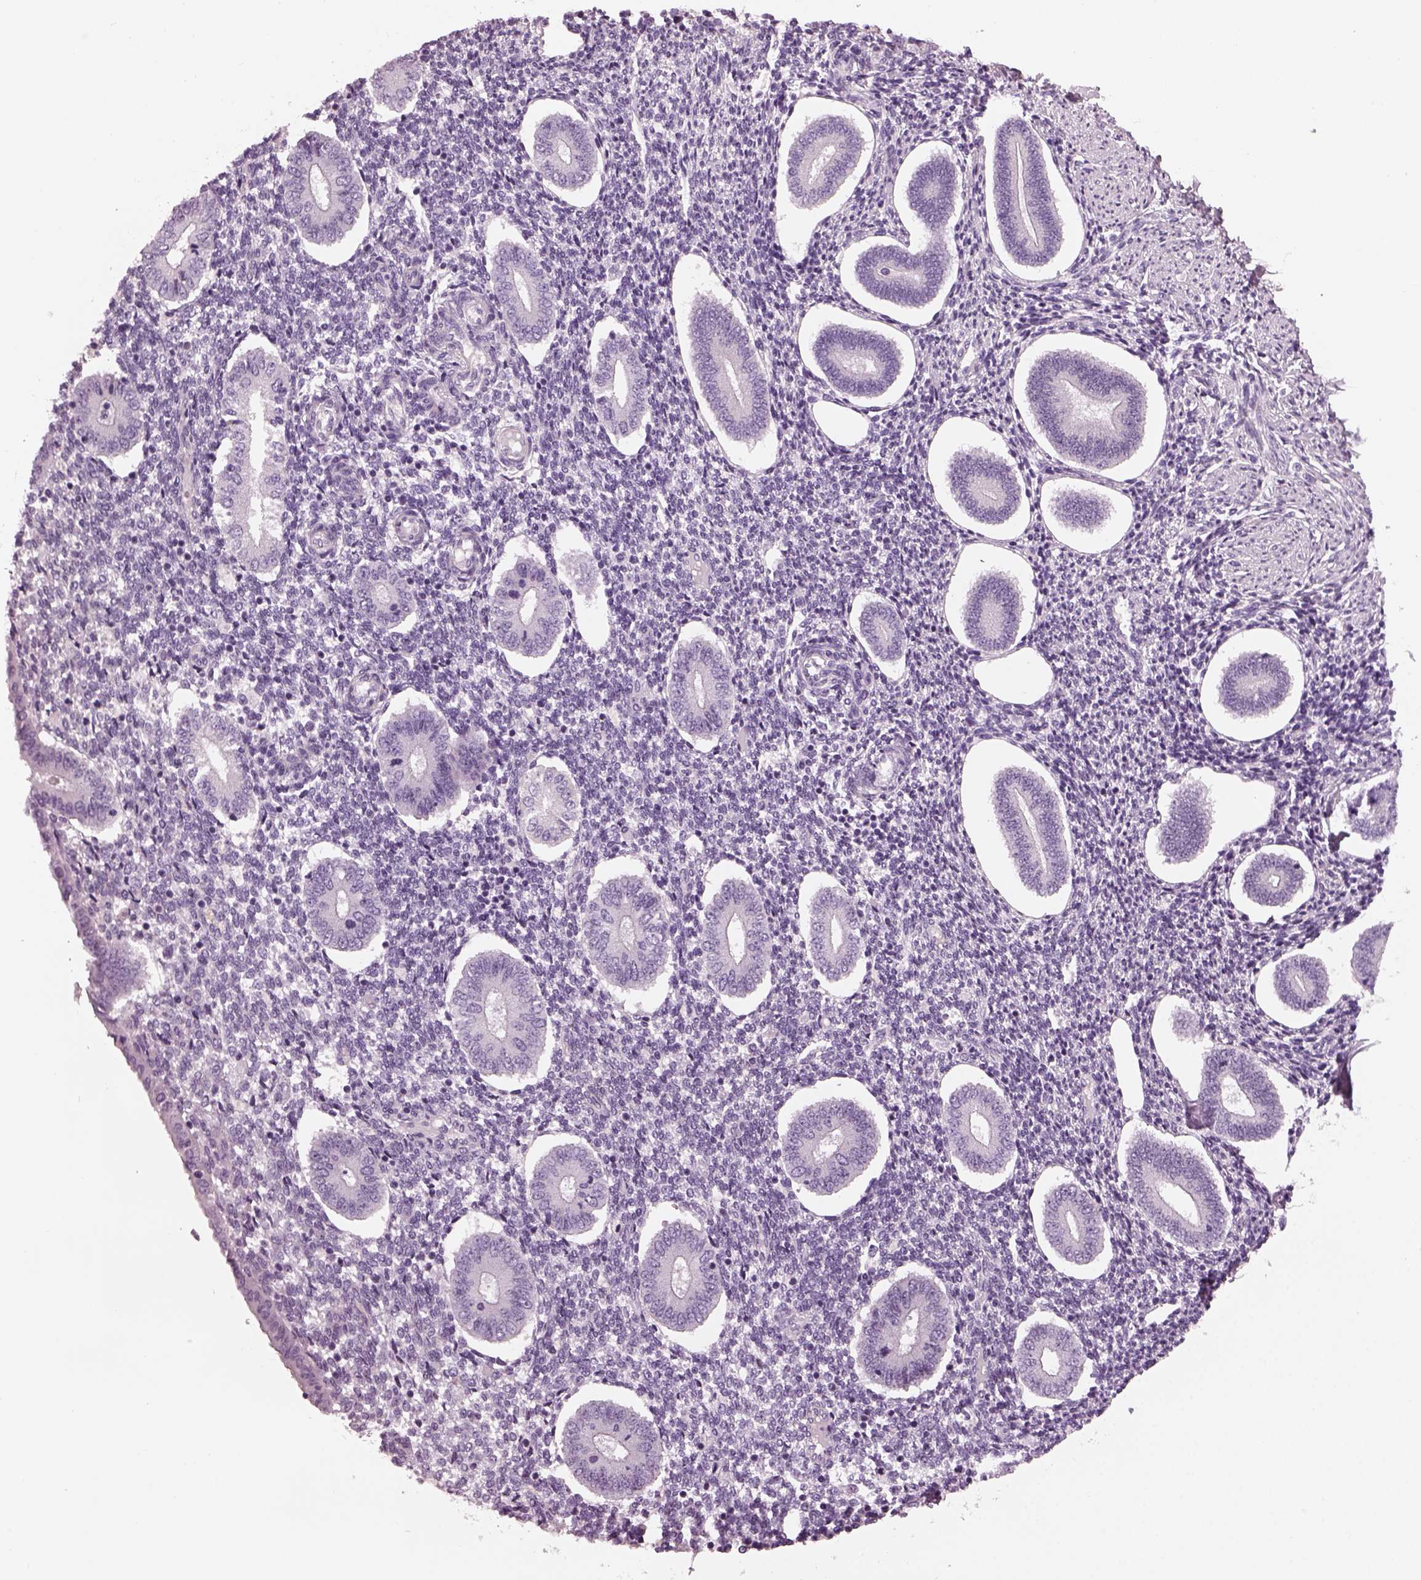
{"staining": {"intensity": "negative", "quantity": "none", "location": "none"}, "tissue": "endometrium", "cell_type": "Cells in endometrial stroma", "image_type": "normal", "snomed": [{"axis": "morphology", "description": "Normal tissue, NOS"}, {"axis": "topography", "description": "Endometrium"}], "caption": "Immunohistochemistry (IHC) photomicrograph of normal endometrium: endometrium stained with DAB shows no significant protein positivity in cells in endometrial stroma.", "gene": "PDC", "patient": {"sex": "female", "age": 40}}